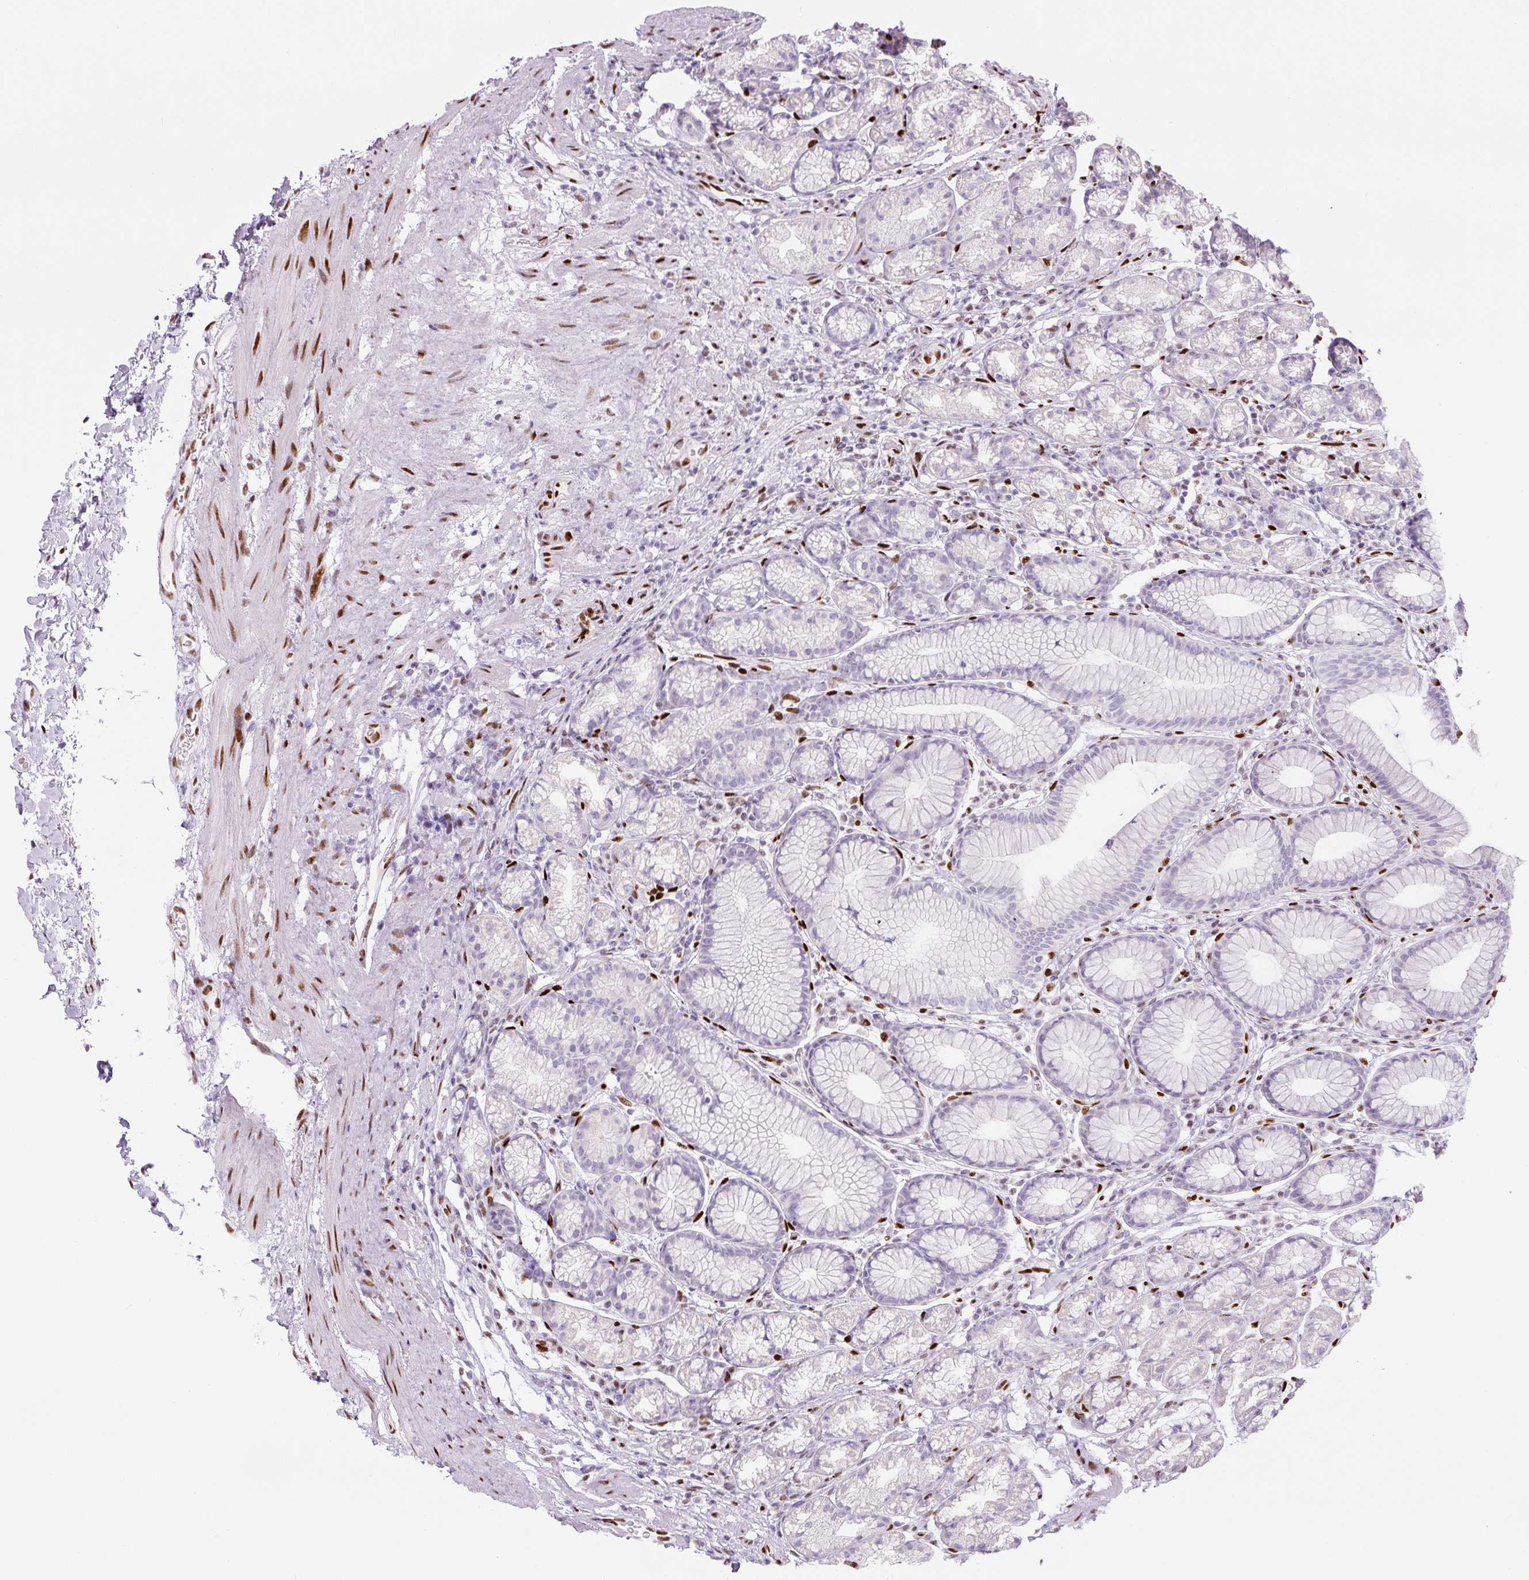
{"staining": {"intensity": "negative", "quantity": "none", "location": "none"}, "tissue": "stomach", "cell_type": "Glandular cells", "image_type": "normal", "snomed": [{"axis": "morphology", "description": "Normal tissue, NOS"}, {"axis": "topography", "description": "Stomach, lower"}], "caption": "A high-resolution micrograph shows IHC staining of unremarkable stomach, which displays no significant expression in glandular cells. (DAB immunohistochemistry with hematoxylin counter stain).", "gene": "ZEB1", "patient": {"sex": "male", "age": 67}}